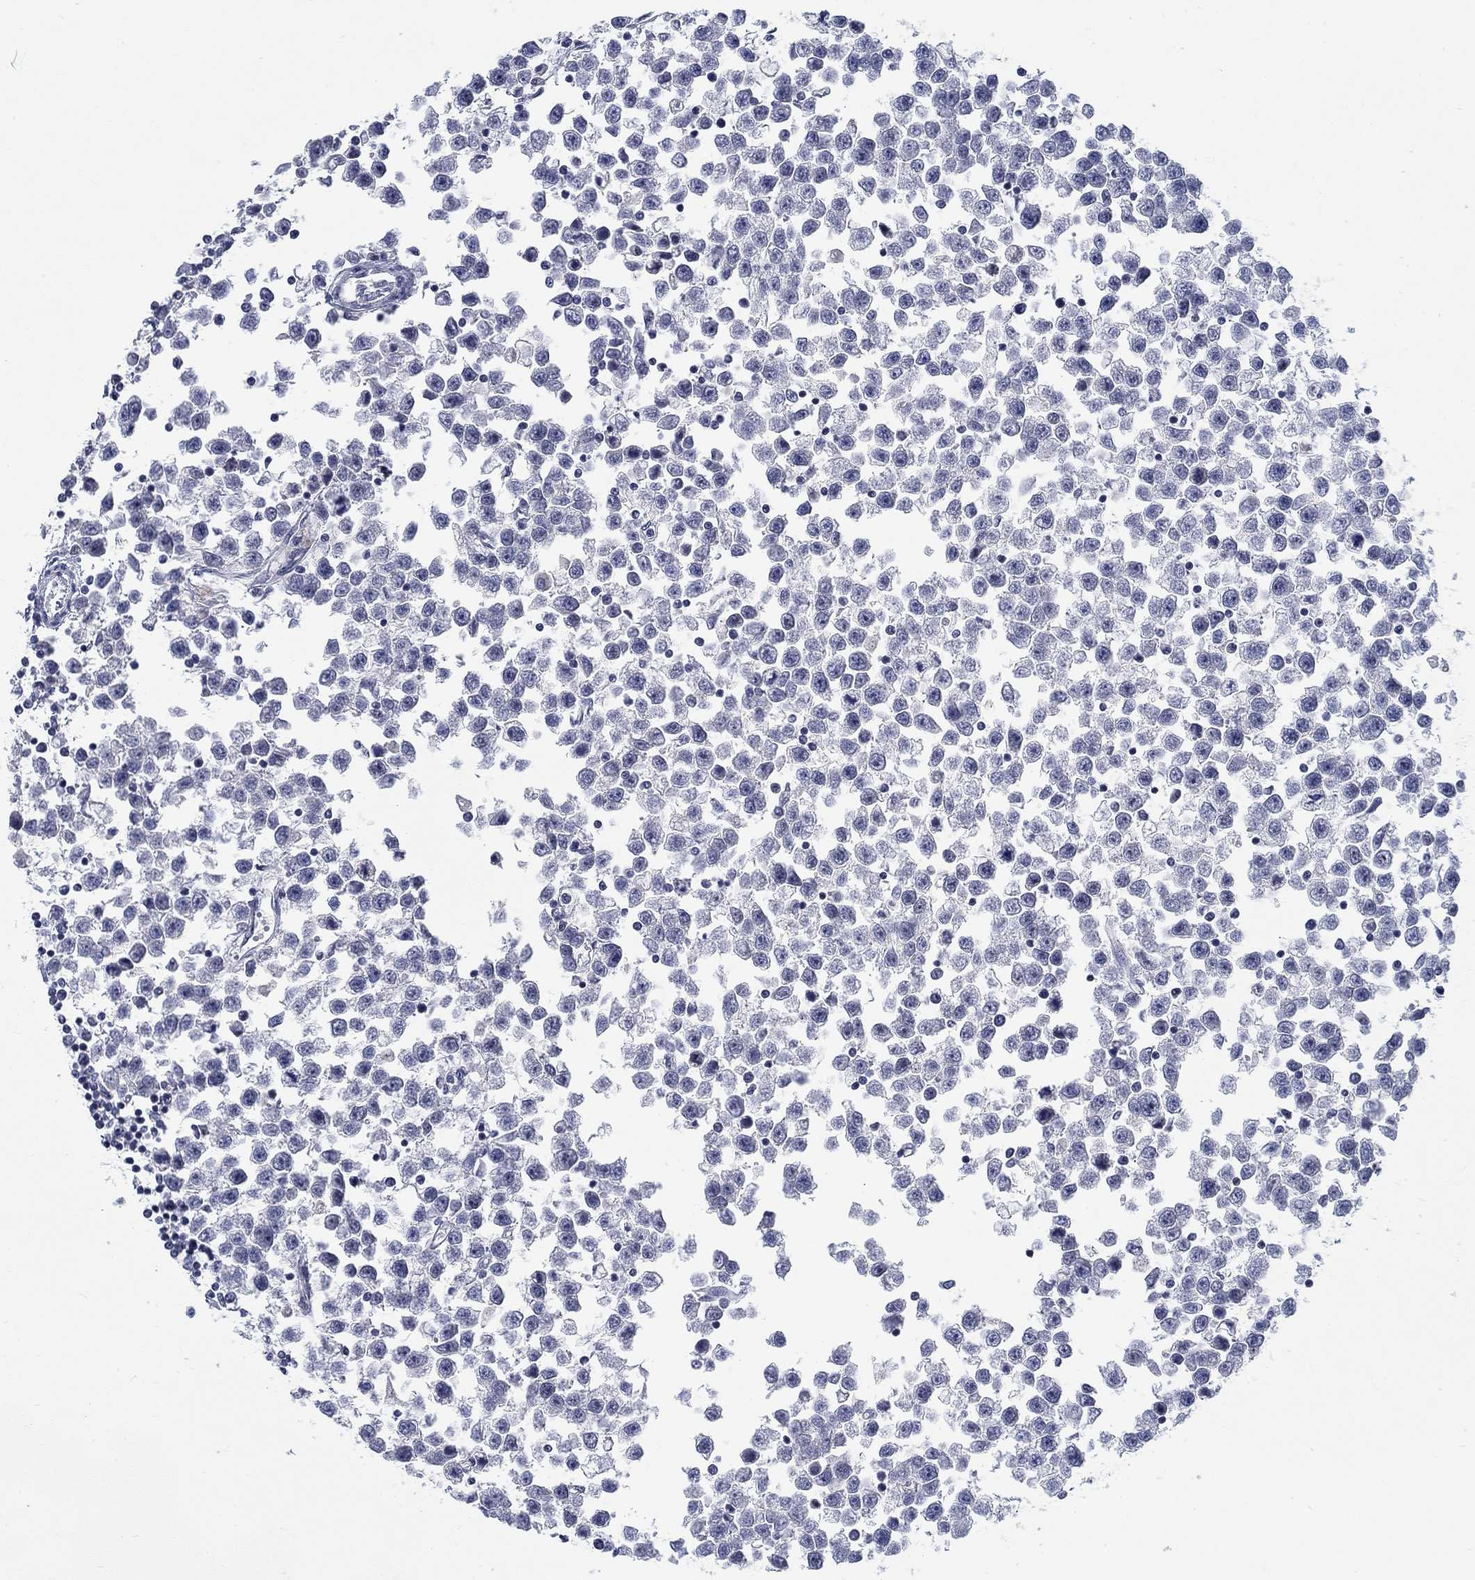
{"staining": {"intensity": "negative", "quantity": "none", "location": "none"}, "tissue": "testis cancer", "cell_type": "Tumor cells", "image_type": "cancer", "snomed": [{"axis": "morphology", "description": "Seminoma, NOS"}, {"axis": "topography", "description": "Testis"}], "caption": "Immunohistochemistry (IHC) histopathology image of human testis cancer stained for a protein (brown), which shows no staining in tumor cells.", "gene": "SMIM18", "patient": {"sex": "male", "age": 34}}